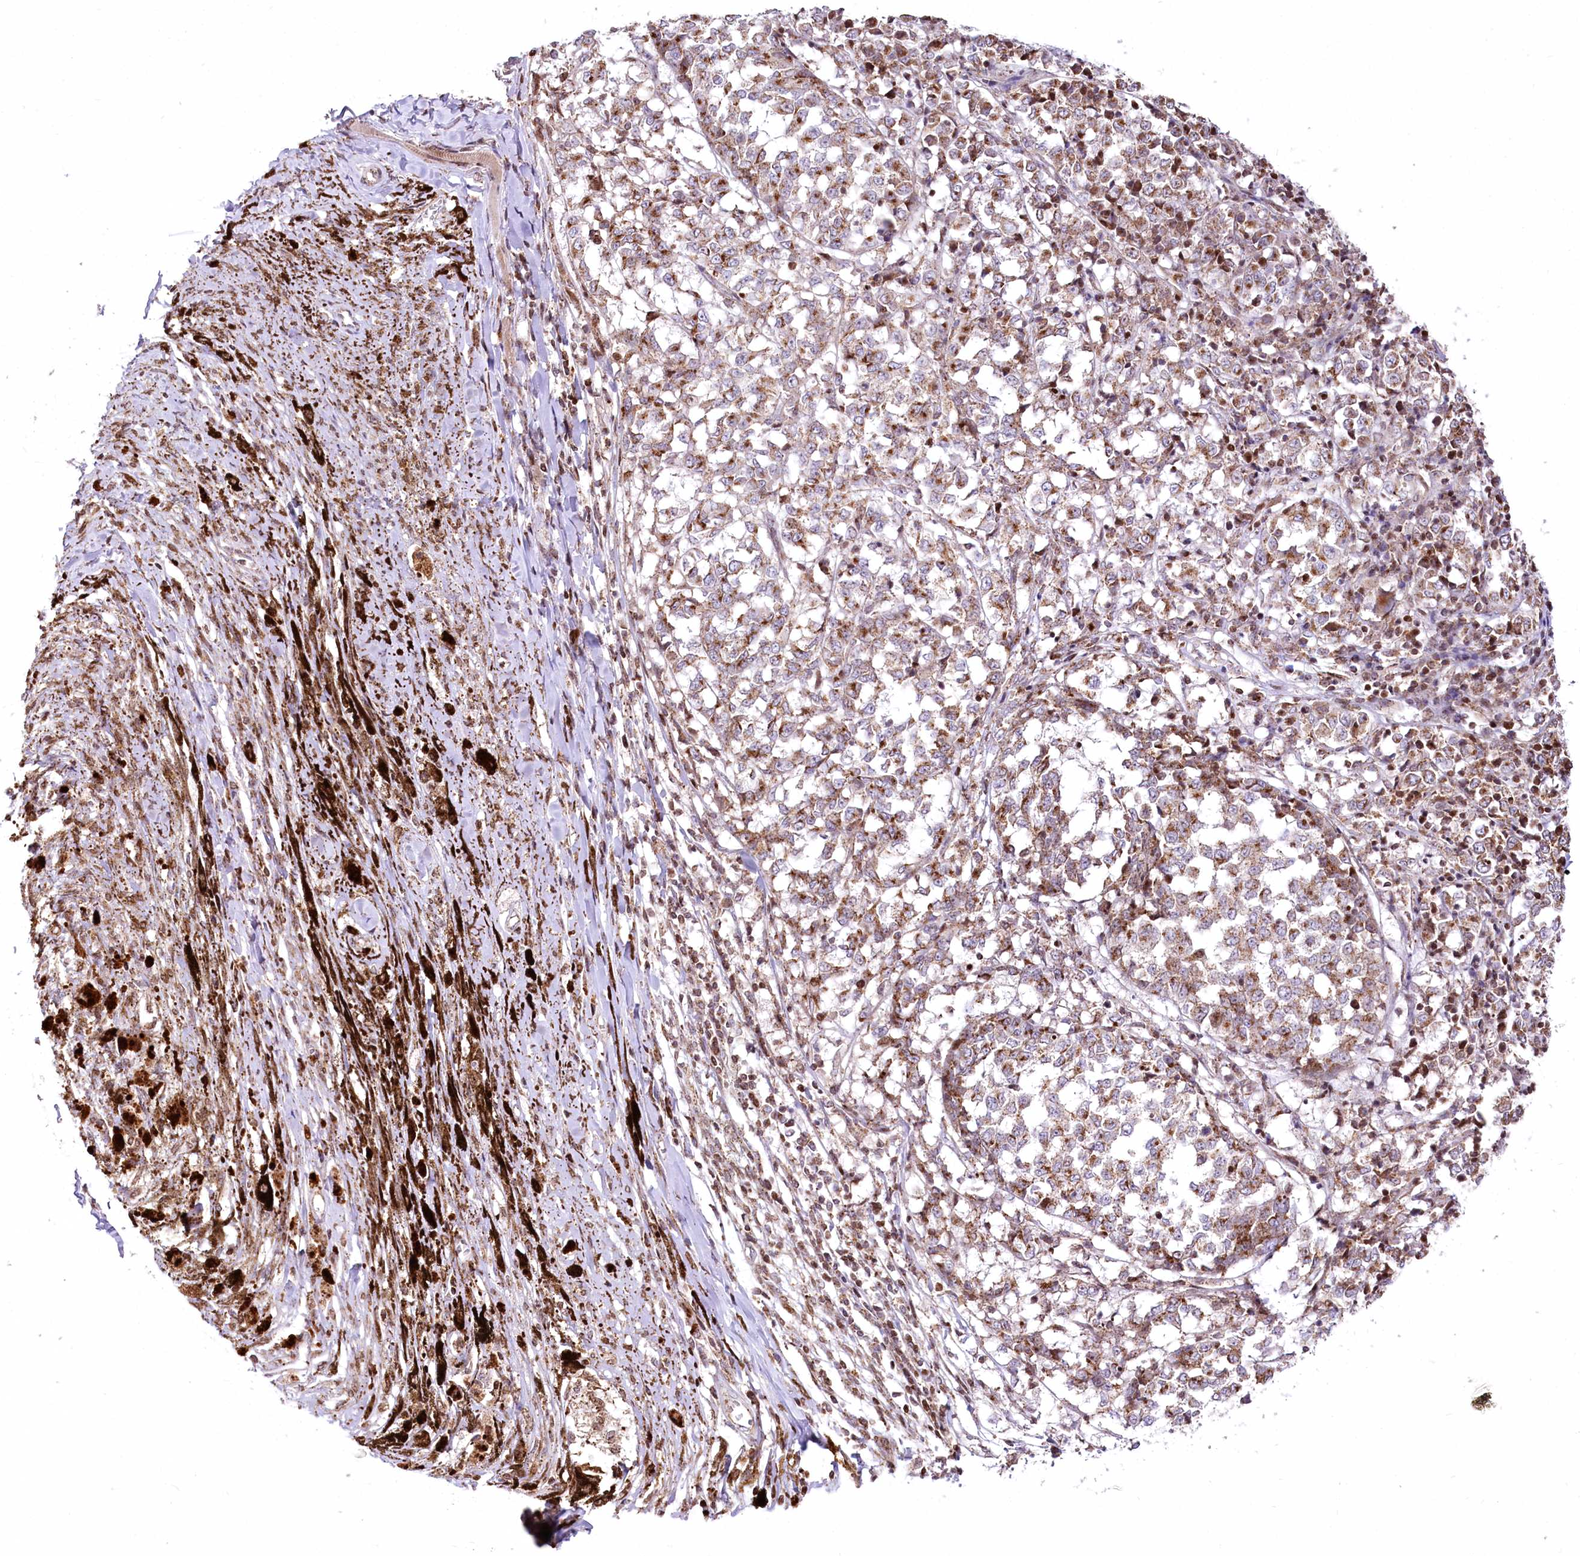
{"staining": {"intensity": "moderate", "quantity": ">75%", "location": "cytoplasmic/membranous"}, "tissue": "melanoma", "cell_type": "Tumor cells", "image_type": "cancer", "snomed": [{"axis": "morphology", "description": "Malignant melanoma, NOS"}, {"axis": "topography", "description": "Skin"}], "caption": "There is medium levels of moderate cytoplasmic/membranous positivity in tumor cells of melanoma, as demonstrated by immunohistochemical staining (brown color).", "gene": "ZFYVE27", "patient": {"sex": "female", "age": 72}}